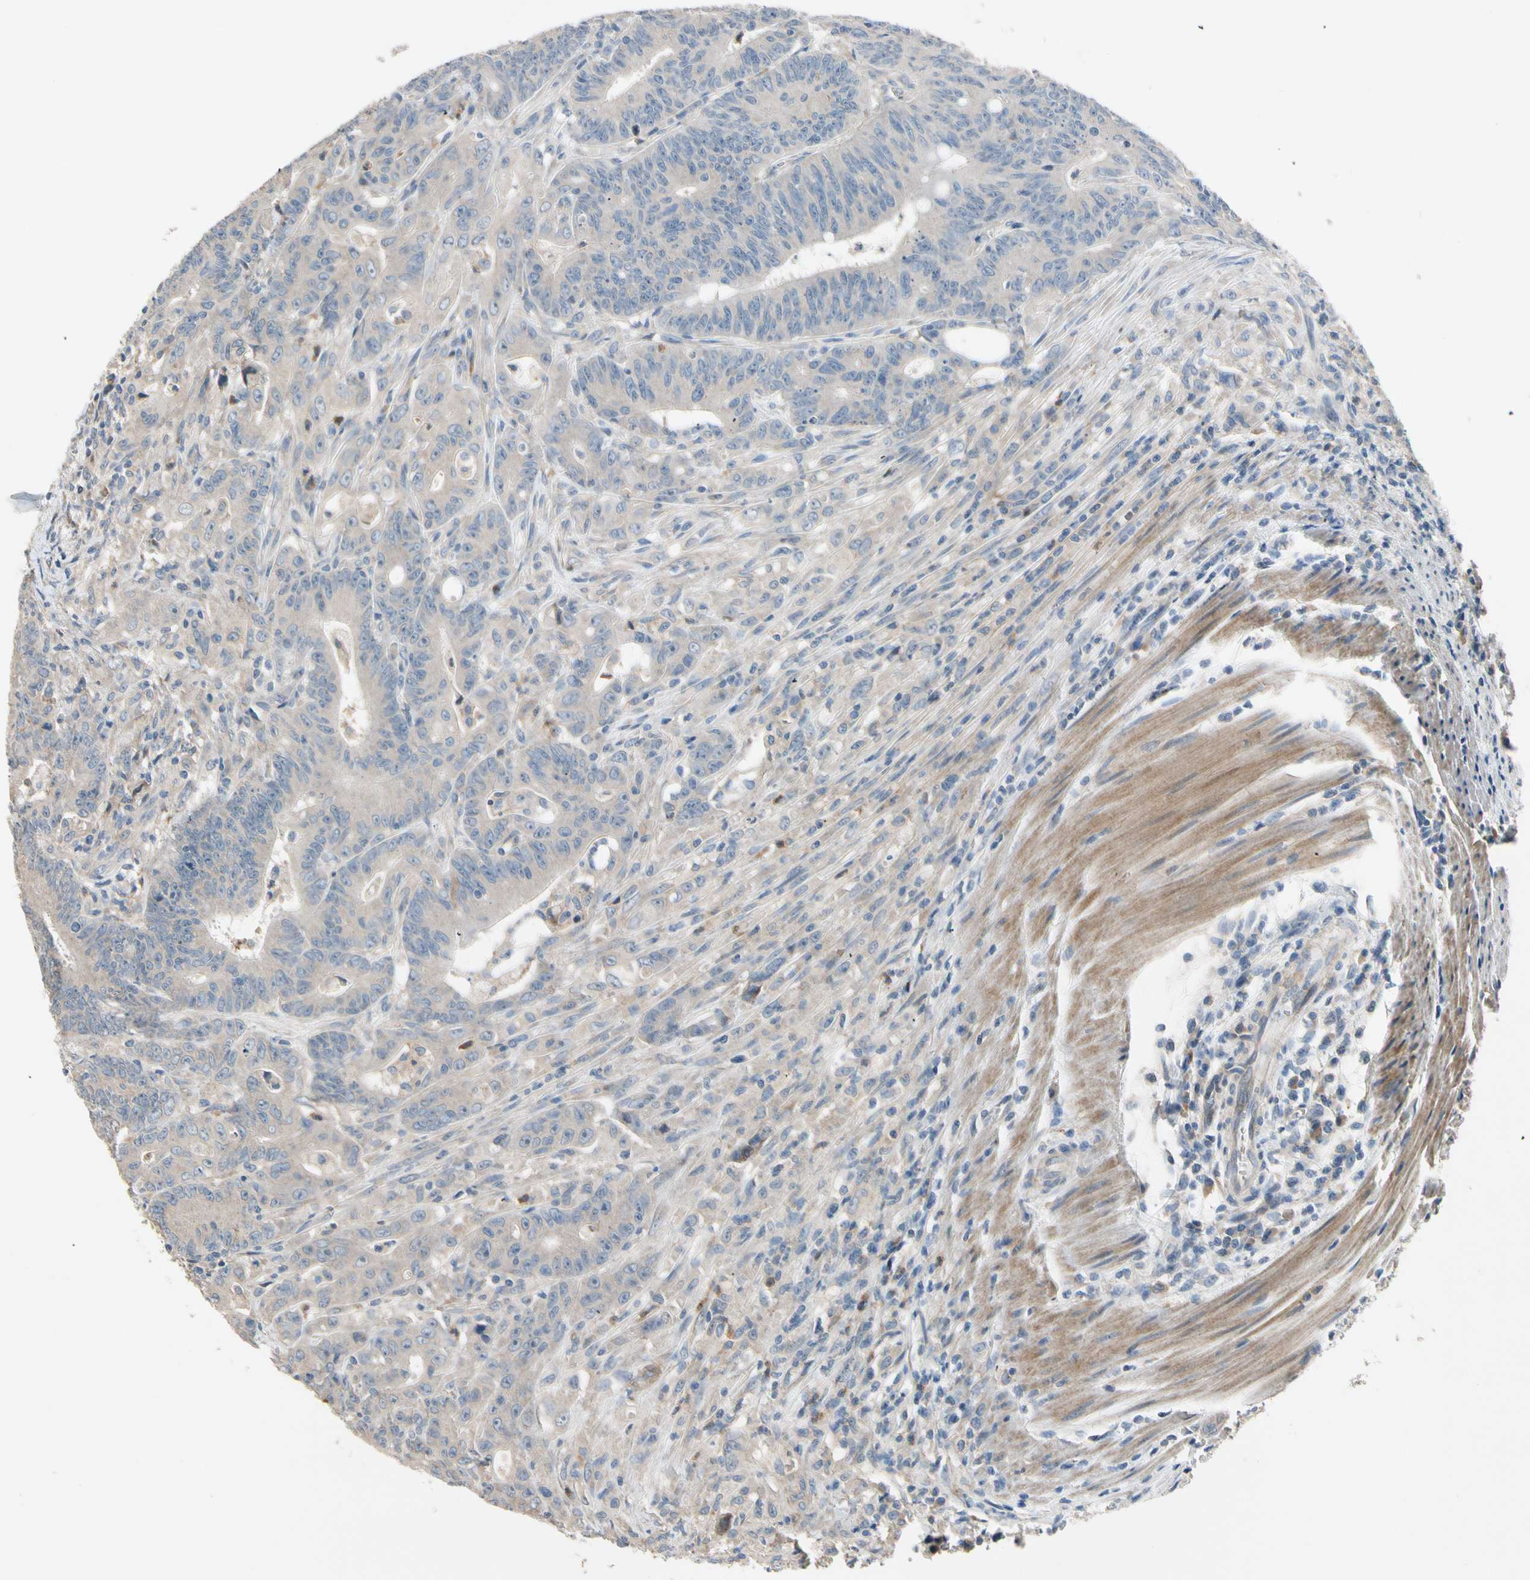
{"staining": {"intensity": "negative", "quantity": "none", "location": "none"}, "tissue": "colorectal cancer", "cell_type": "Tumor cells", "image_type": "cancer", "snomed": [{"axis": "morphology", "description": "Adenocarcinoma, NOS"}, {"axis": "topography", "description": "Colon"}], "caption": "Tumor cells show no significant protein positivity in colorectal adenocarcinoma. The staining was performed using DAB to visualize the protein expression in brown, while the nuclei were stained in blue with hematoxylin (Magnification: 20x).", "gene": "SIGLEC5", "patient": {"sex": "male", "age": 45}}